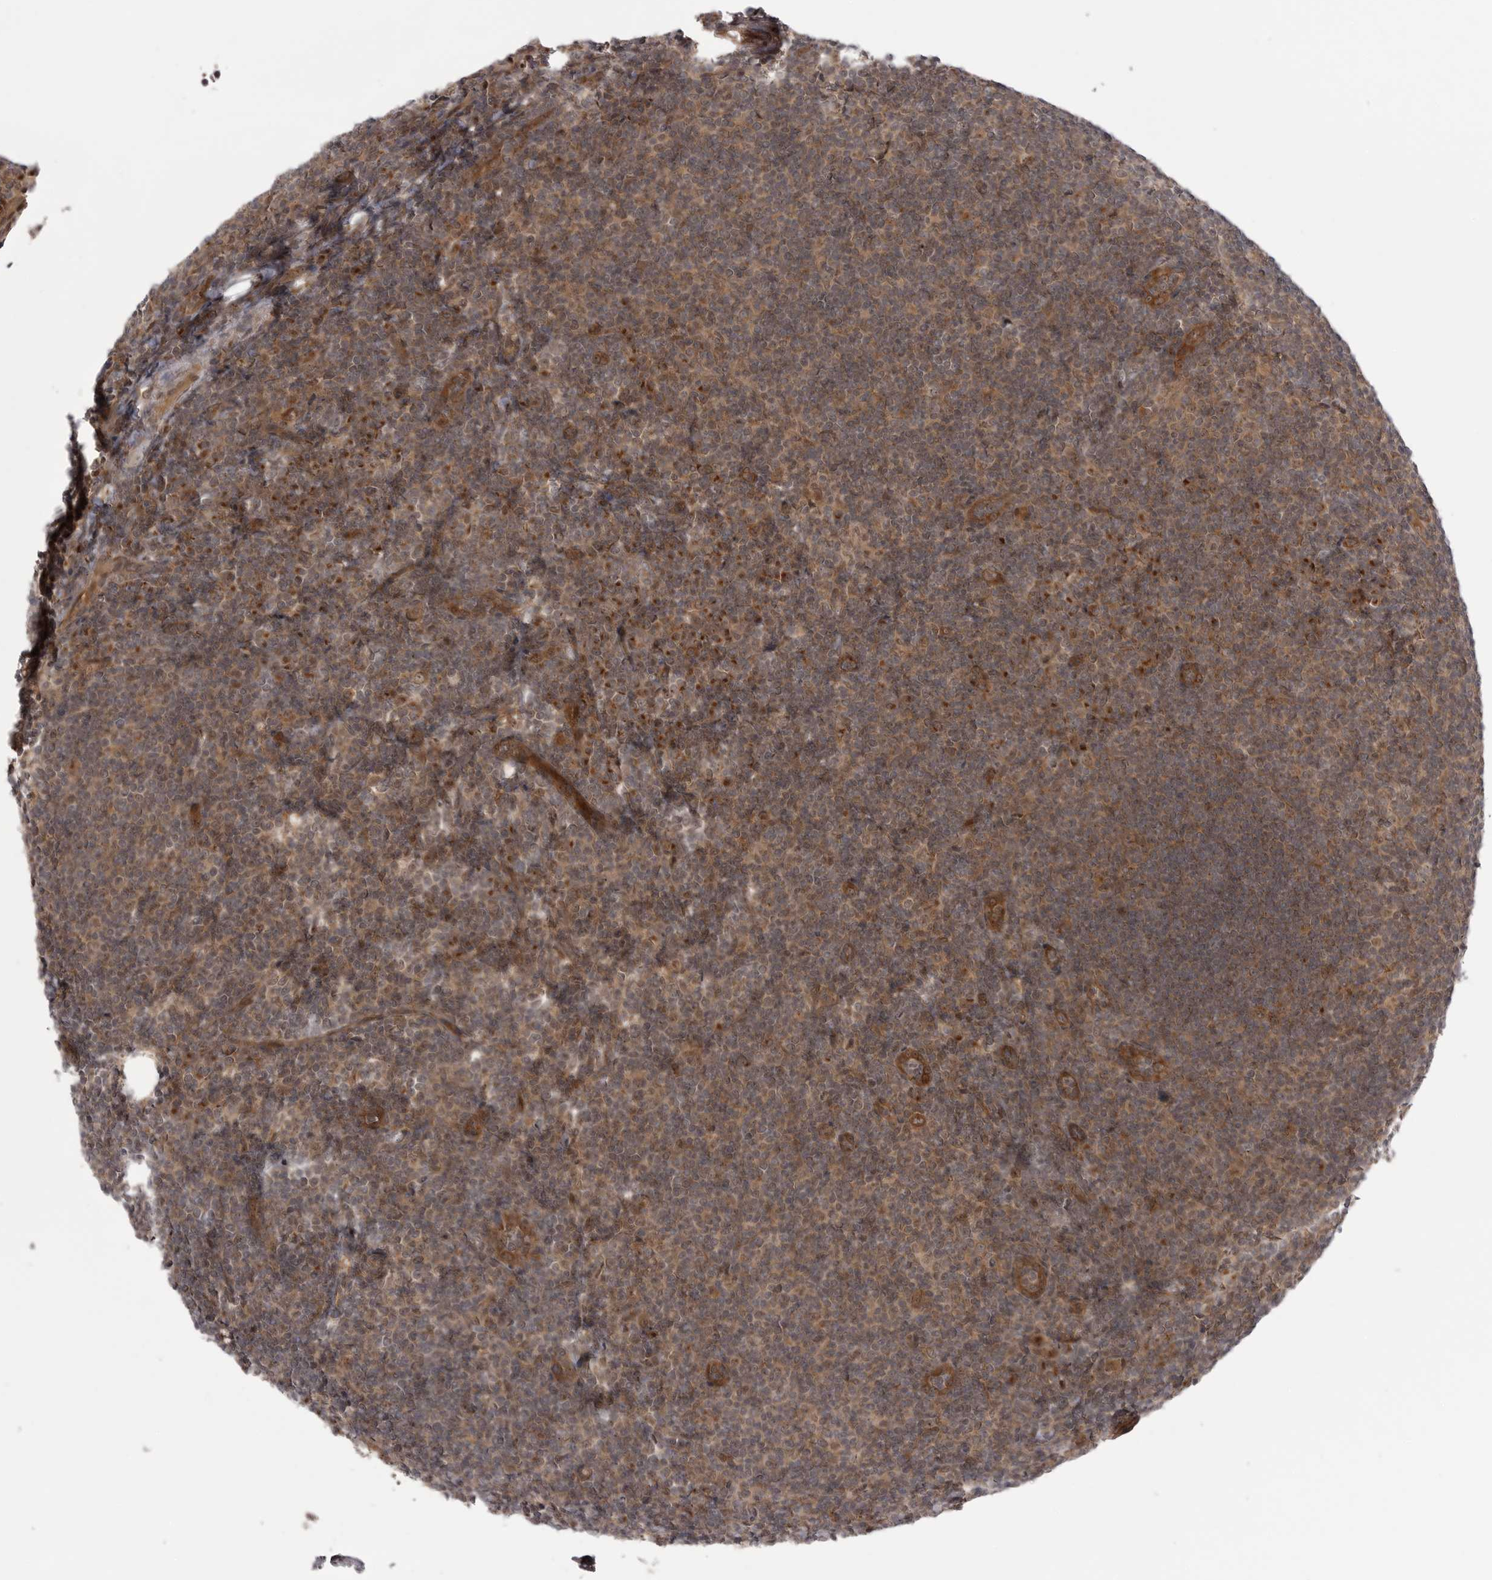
{"staining": {"intensity": "moderate", "quantity": ">75%", "location": "cytoplasmic/membranous"}, "tissue": "tonsil", "cell_type": "Germinal center cells", "image_type": "normal", "snomed": [{"axis": "morphology", "description": "Normal tissue, NOS"}, {"axis": "topography", "description": "Tonsil"}], "caption": "This micrograph exhibits unremarkable tonsil stained with immunohistochemistry to label a protein in brown. The cytoplasmic/membranous of germinal center cells show moderate positivity for the protein. Nuclei are counter-stained blue.", "gene": "PDCL", "patient": {"sex": "male", "age": 37}}